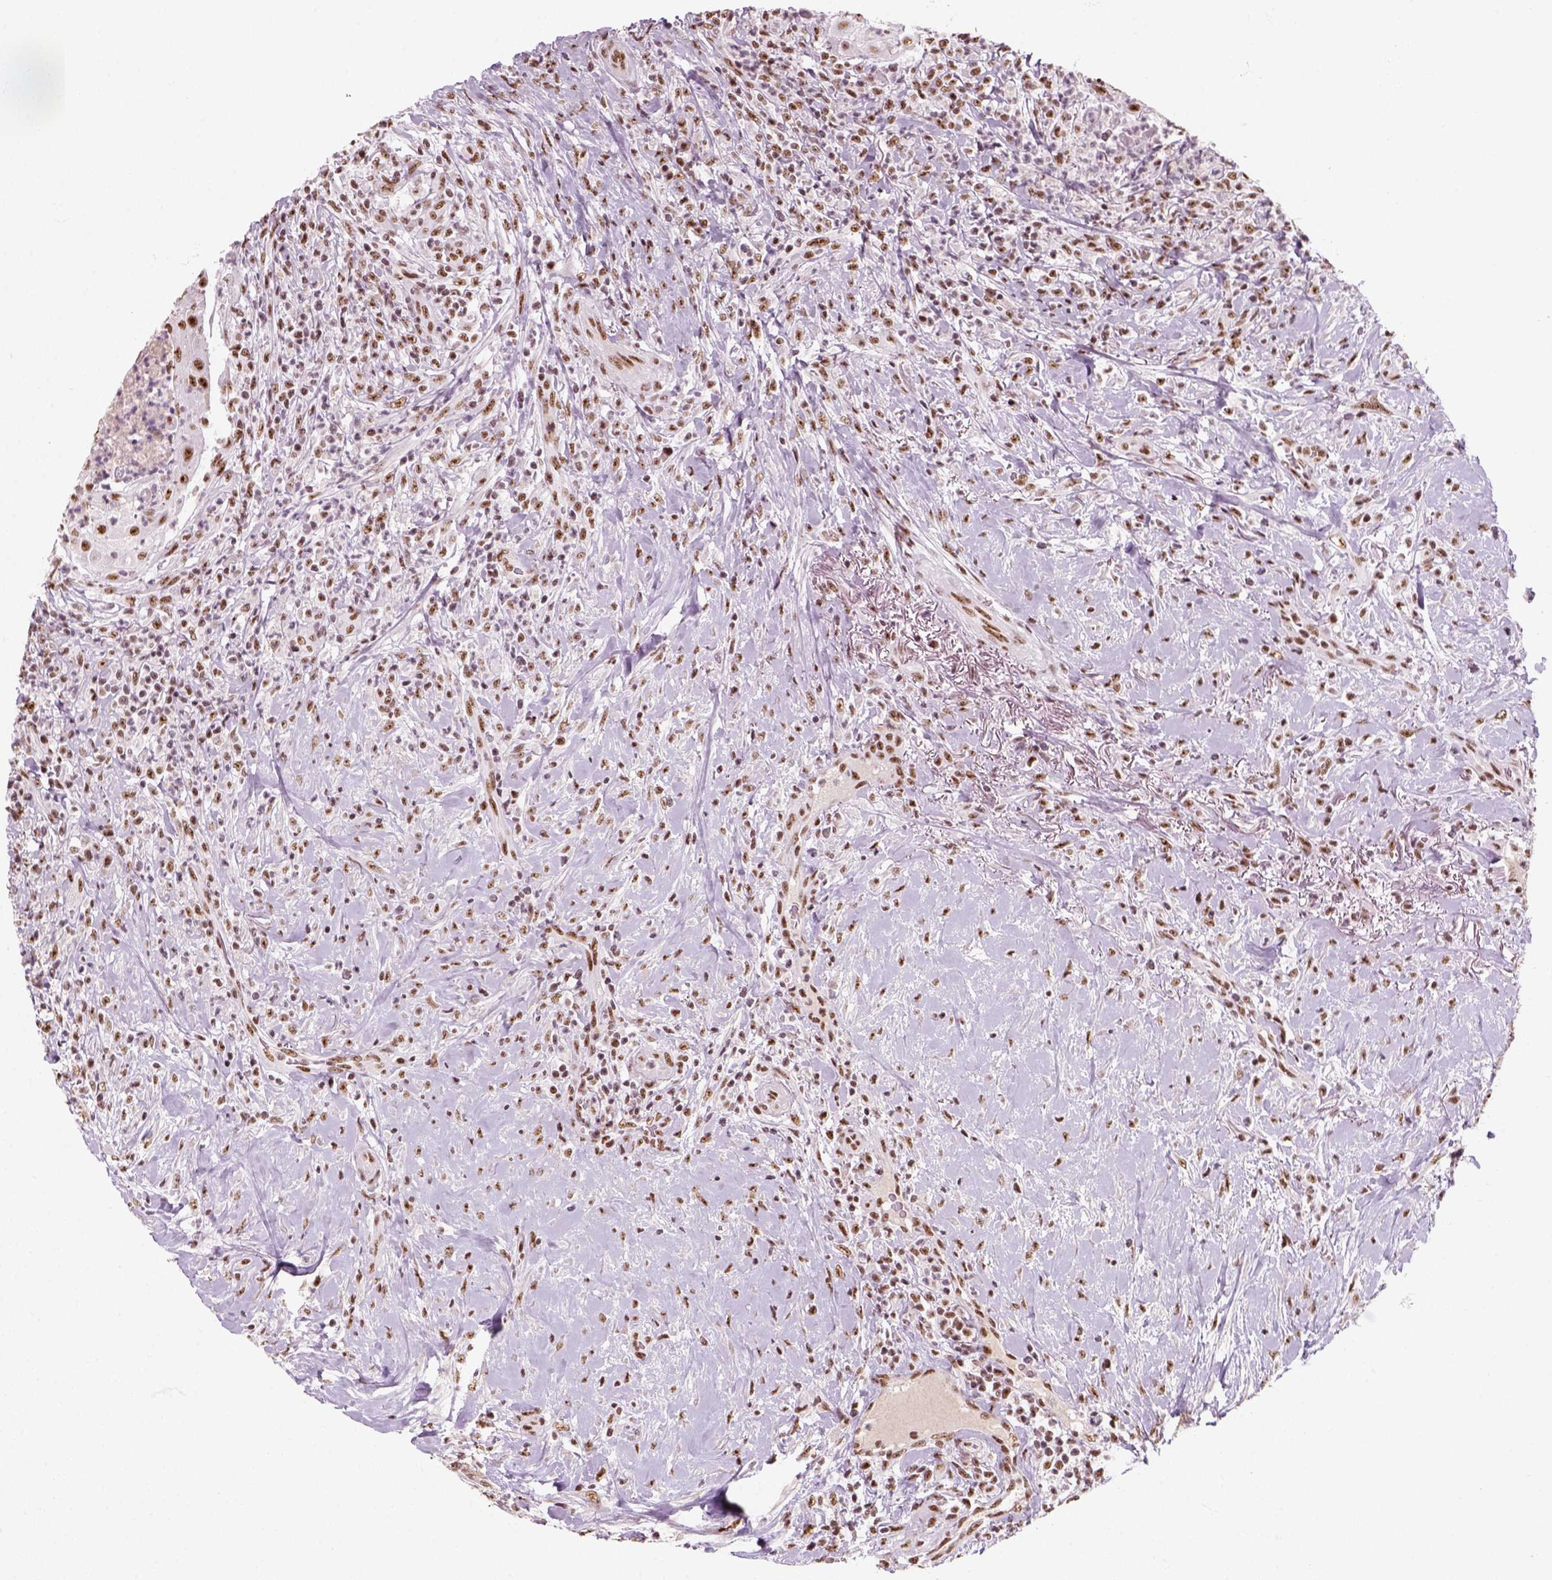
{"staining": {"intensity": "strong", "quantity": ">75%", "location": "nuclear"}, "tissue": "head and neck cancer", "cell_type": "Tumor cells", "image_type": "cancer", "snomed": [{"axis": "morphology", "description": "Squamous cell carcinoma, NOS"}, {"axis": "topography", "description": "Head-Neck"}], "caption": "Human squamous cell carcinoma (head and neck) stained for a protein (brown) shows strong nuclear positive positivity in about >75% of tumor cells.", "gene": "GTF2F1", "patient": {"sex": "male", "age": 69}}